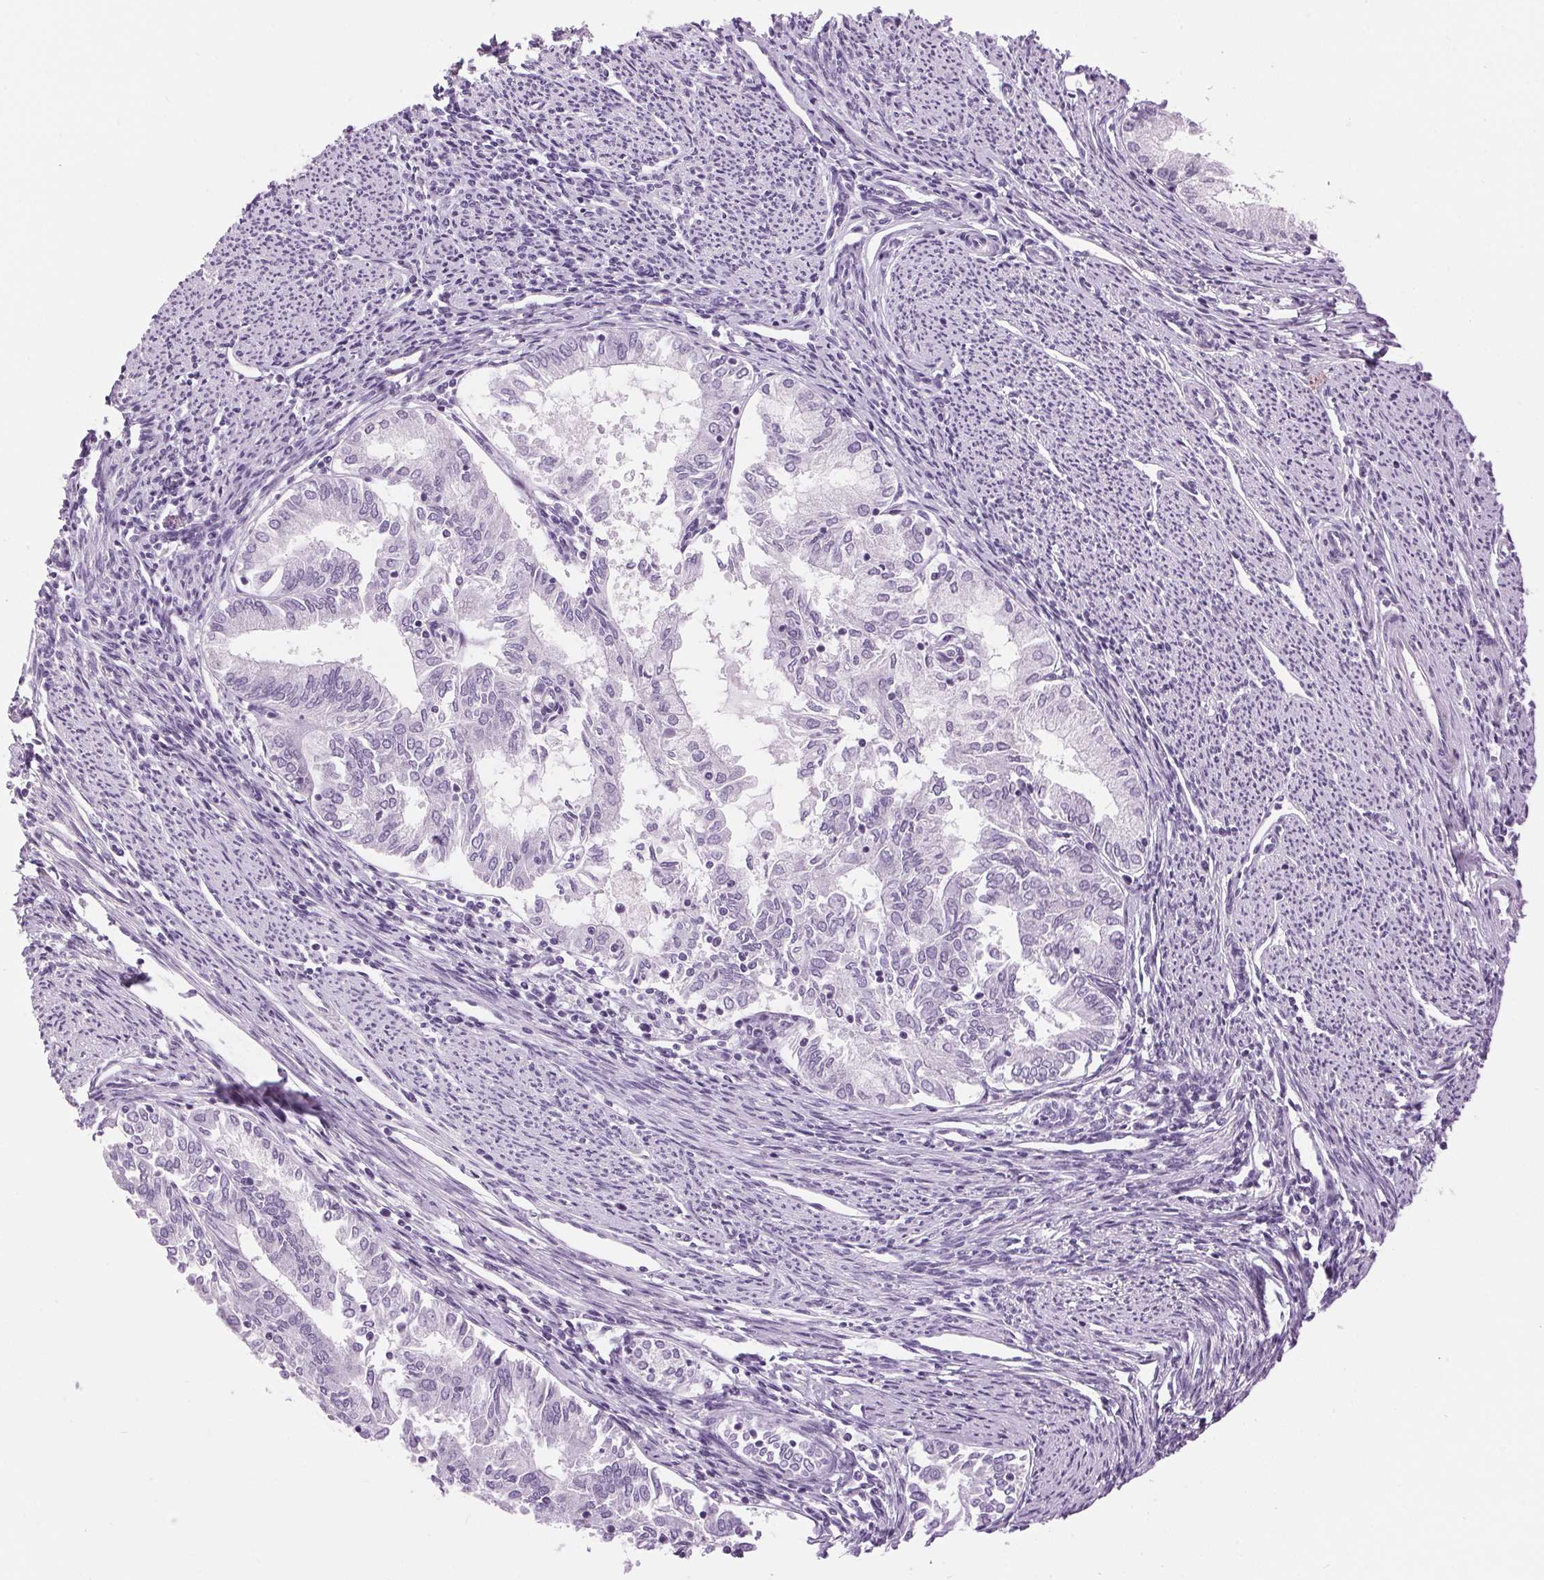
{"staining": {"intensity": "negative", "quantity": "none", "location": "none"}, "tissue": "endometrial cancer", "cell_type": "Tumor cells", "image_type": "cancer", "snomed": [{"axis": "morphology", "description": "Adenocarcinoma, NOS"}, {"axis": "topography", "description": "Endometrium"}], "caption": "Tumor cells are negative for protein expression in human endometrial cancer (adenocarcinoma). (DAB (3,3'-diaminobenzidine) IHC, high magnification).", "gene": "SP7", "patient": {"sex": "female", "age": 79}}